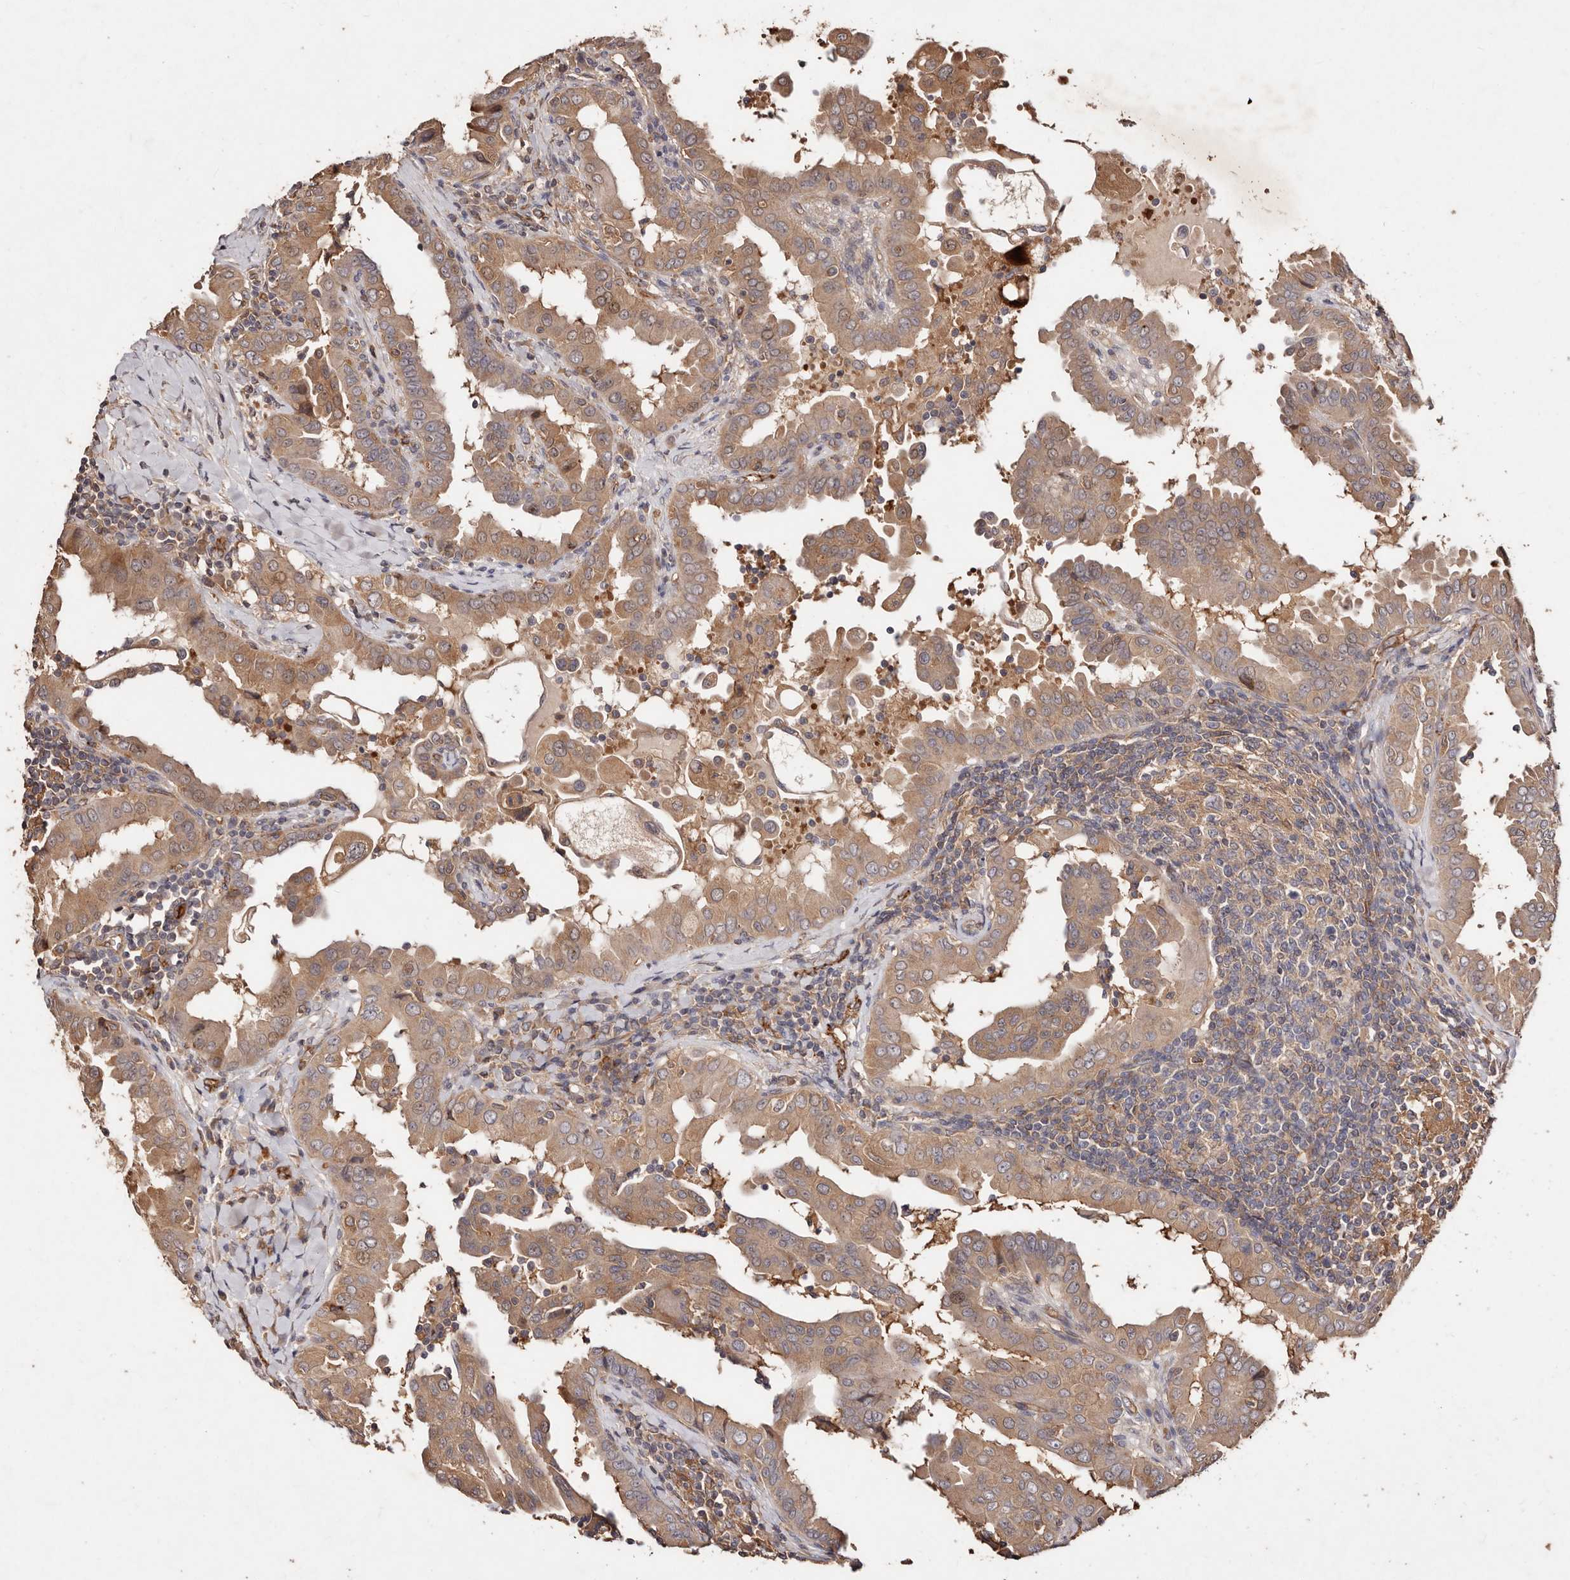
{"staining": {"intensity": "moderate", "quantity": ">75%", "location": "cytoplasmic/membranous"}, "tissue": "thyroid cancer", "cell_type": "Tumor cells", "image_type": "cancer", "snomed": [{"axis": "morphology", "description": "Papillary adenocarcinoma, NOS"}, {"axis": "topography", "description": "Thyroid gland"}], "caption": "Immunohistochemical staining of thyroid cancer (papillary adenocarcinoma) demonstrates medium levels of moderate cytoplasmic/membranous protein positivity in approximately >75% of tumor cells.", "gene": "CCL14", "patient": {"sex": "male", "age": 33}}